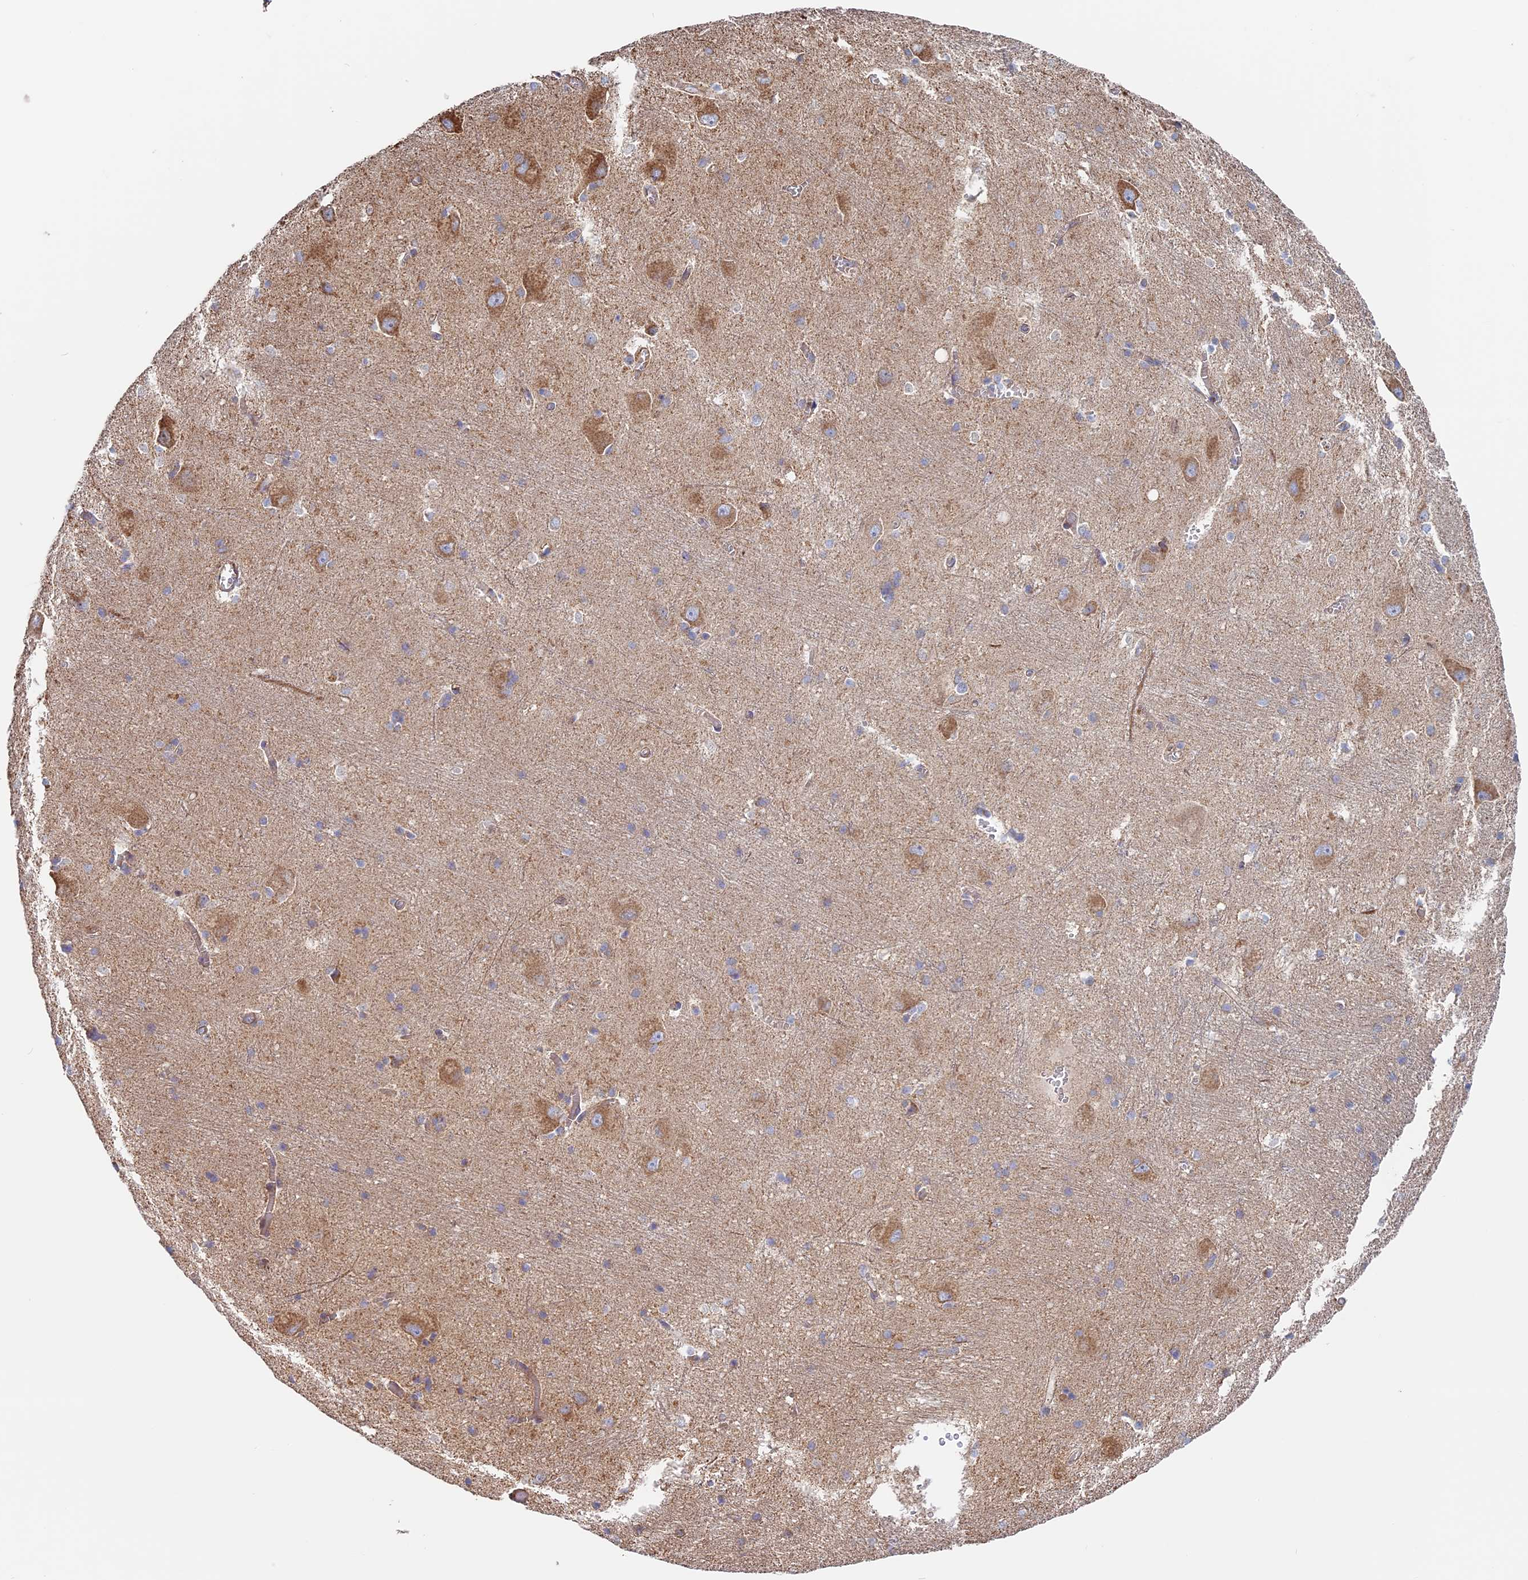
{"staining": {"intensity": "negative", "quantity": "none", "location": "none"}, "tissue": "caudate", "cell_type": "Glial cells", "image_type": "normal", "snomed": [{"axis": "morphology", "description": "Normal tissue, NOS"}, {"axis": "topography", "description": "Lateral ventricle wall"}], "caption": "Caudate stained for a protein using immunohistochemistry reveals no staining glial cells.", "gene": "DDA1", "patient": {"sex": "male", "age": 37}}